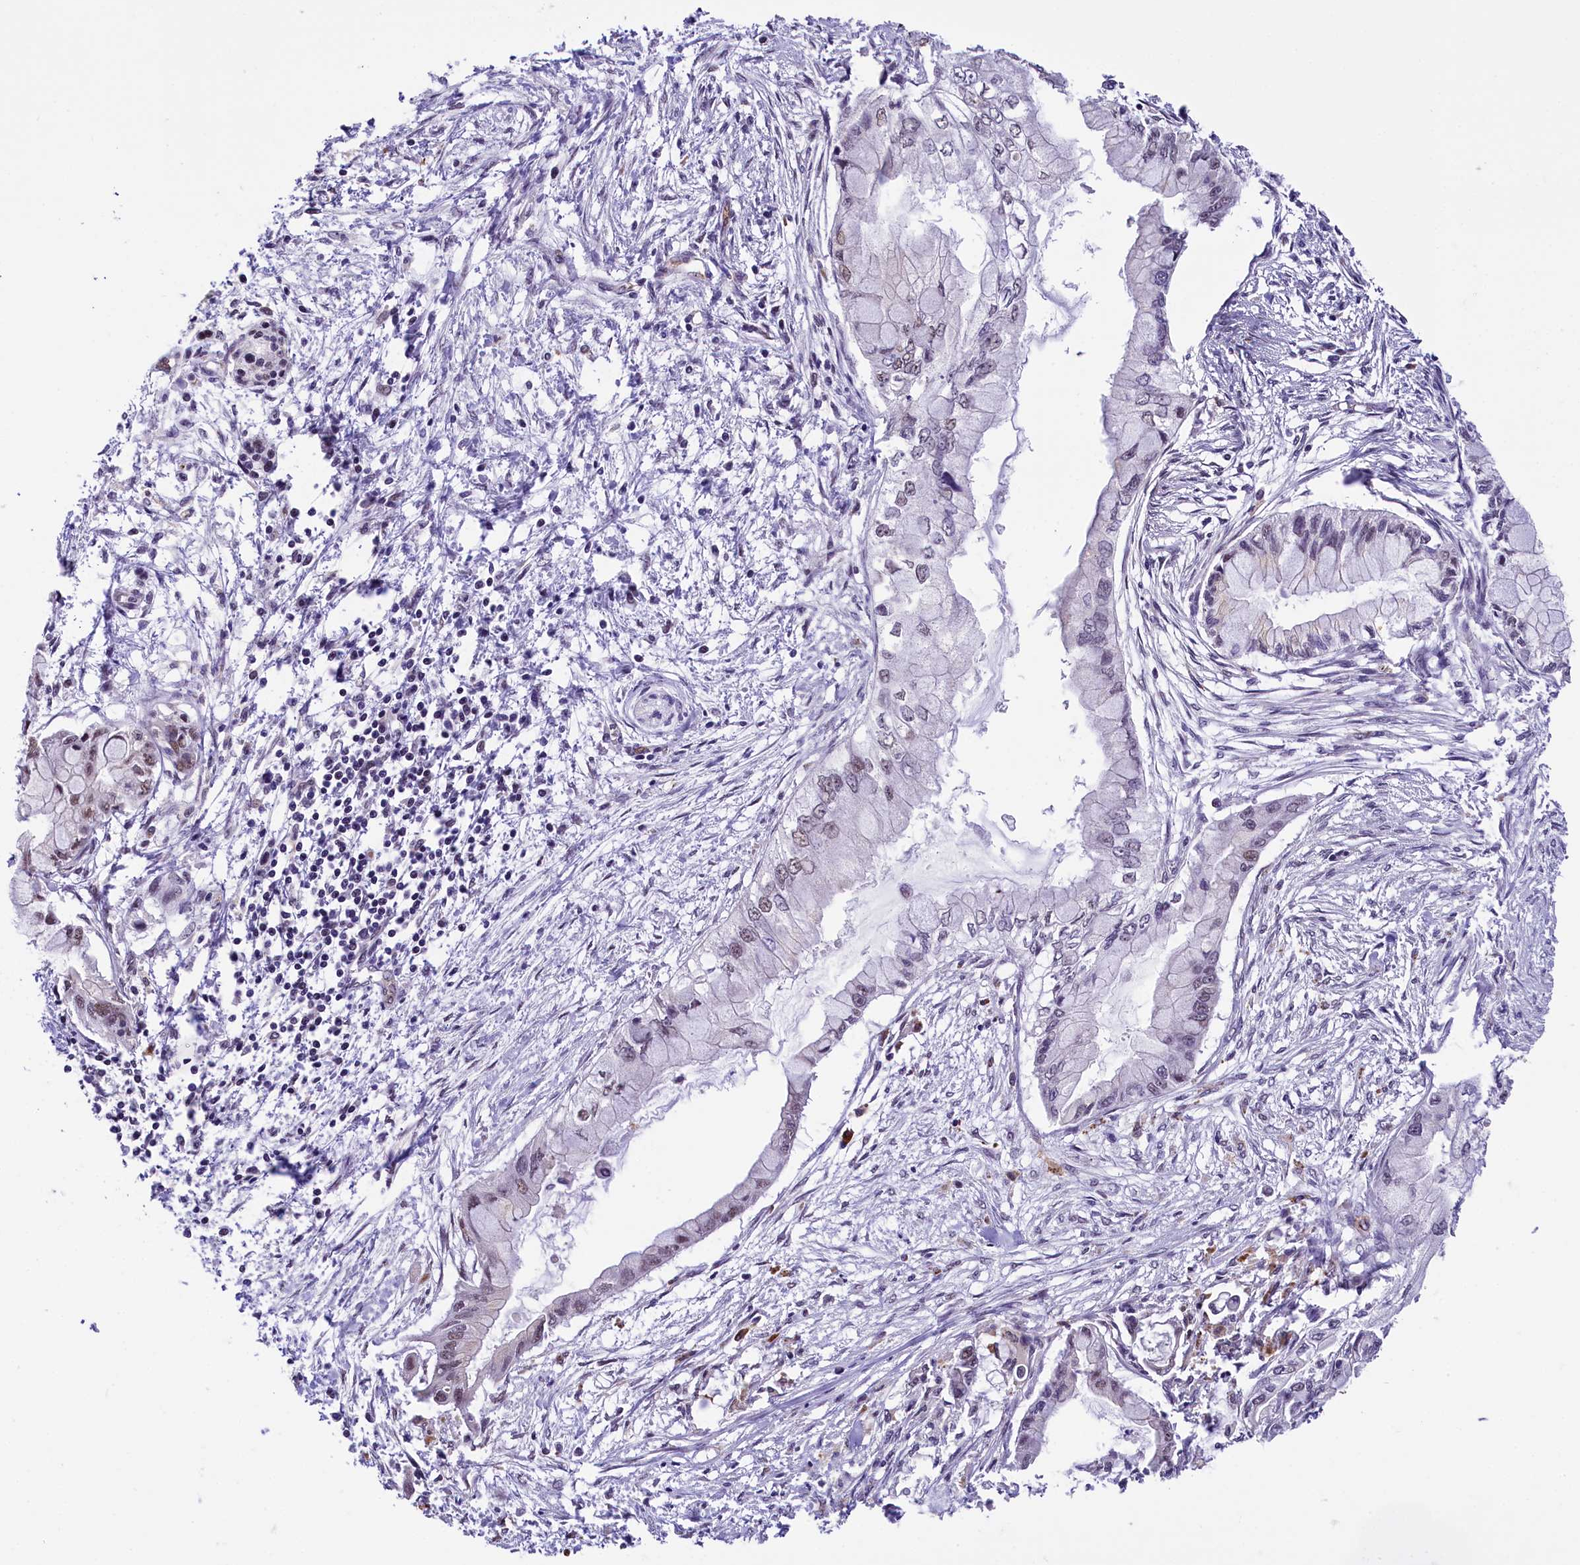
{"staining": {"intensity": "weak", "quantity": "<25%", "location": "nuclear"}, "tissue": "pancreatic cancer", "cell_type": "Tumor cells", "image_type": "cancer", "snomed": [{"axis": "morphology", "description": "Adenocarcinoma, NOS"}, {"axis": "topography", "description": "Pancreas"}], "caption": "Immunohistochemical staining of human pancreatic cancer (adenocarcinoma) reveals no significant expression in tumor cells.", "gene": "MRPL54", "patient": {"sex": "male", "age": 48}}